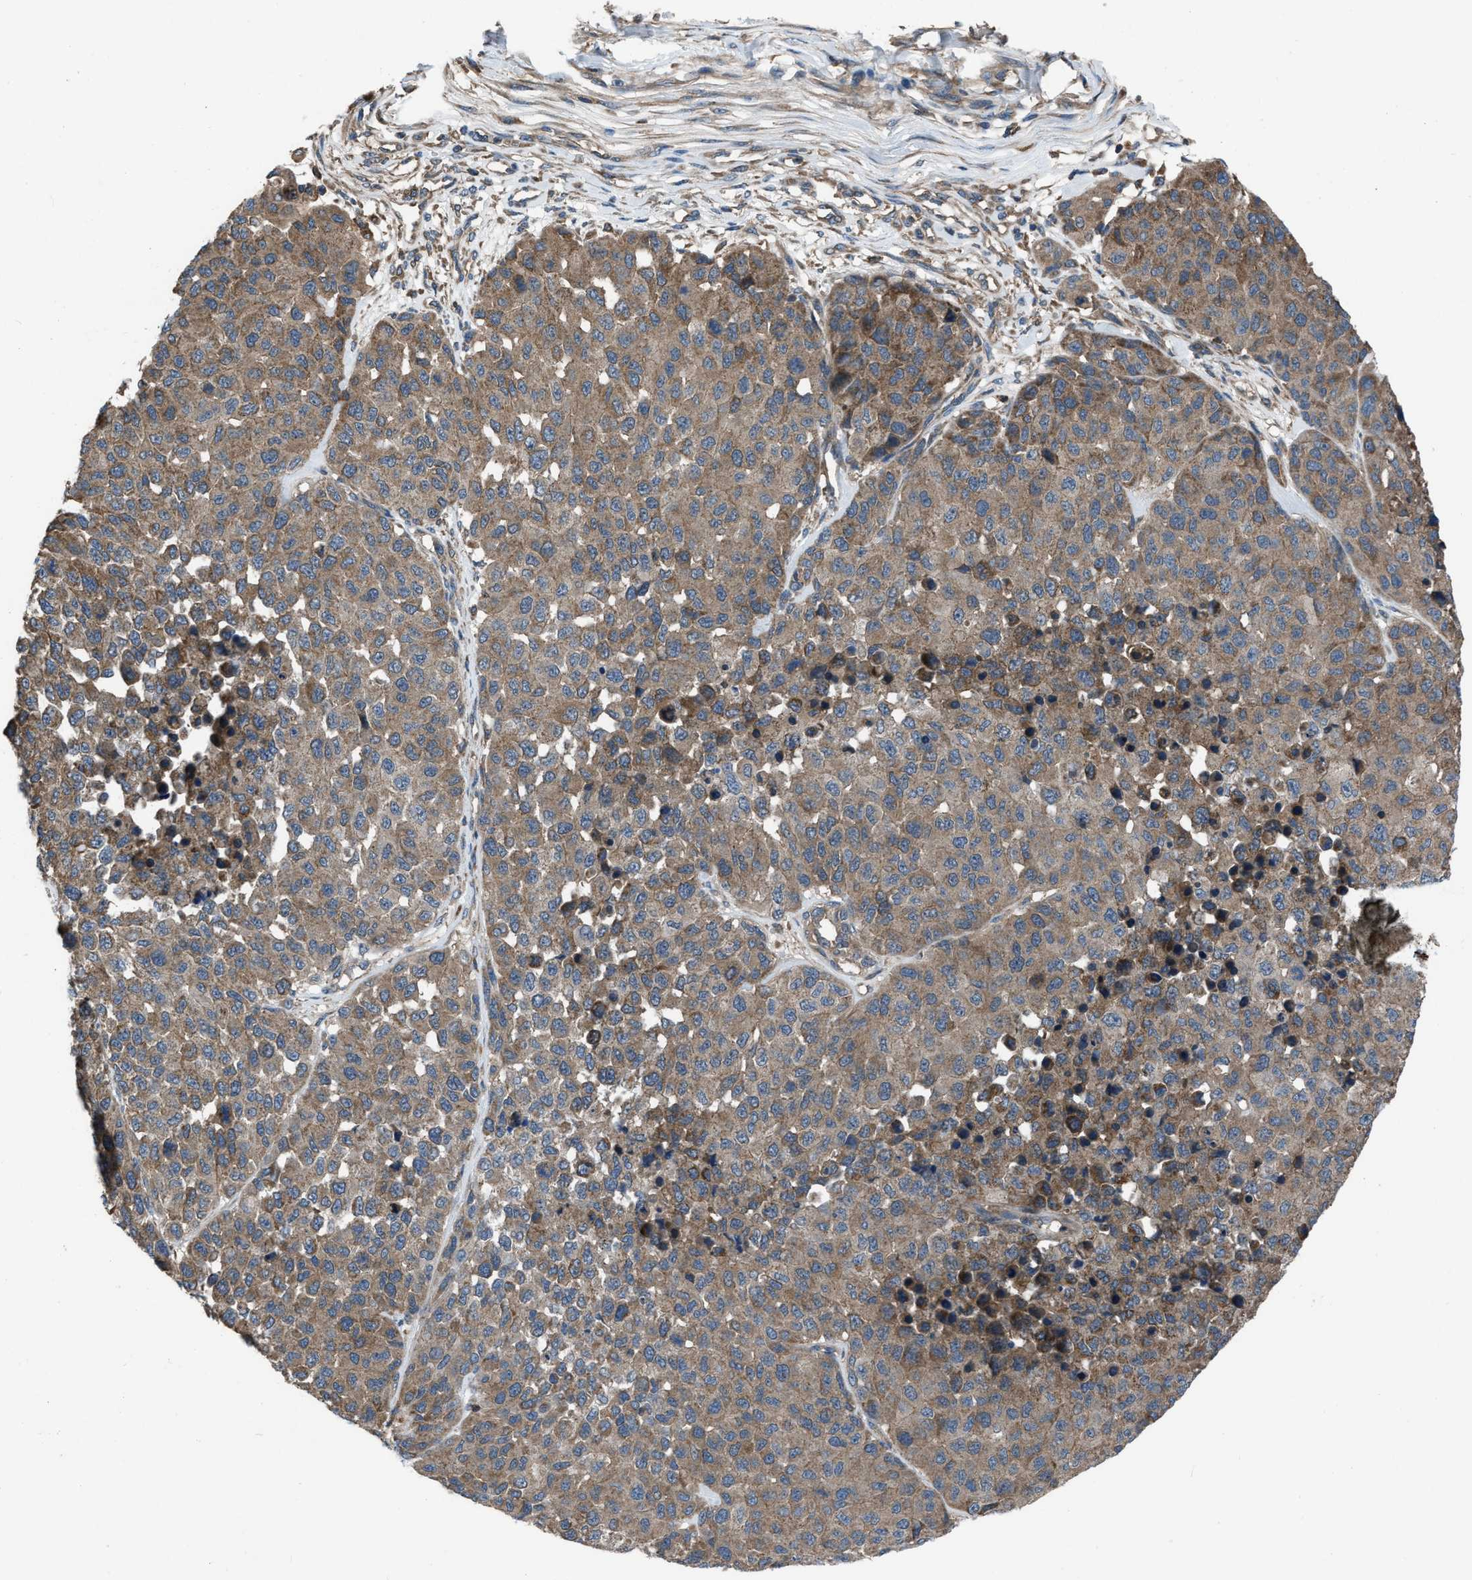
{"staining": {"intensity": "moderate", "quantity": ">75%", "location": "cytoplasmic/membranous"}, "tissue": "melanoma", "cell_type": "Tumor cells", "image_type": "cancer", "snomed": [{"axis": "morphology", "description": "Malignant melanoma, NOS"}, {"axis": "topography", "description": "Skin"}], "caption": "The histopathology image reveals a brown stain indicating the presence of a protein in the cytoplasmic/membranous of tumor cells in melanoma.", "gene": "USP25", "patient": {"sex": "male", "age": 62}}